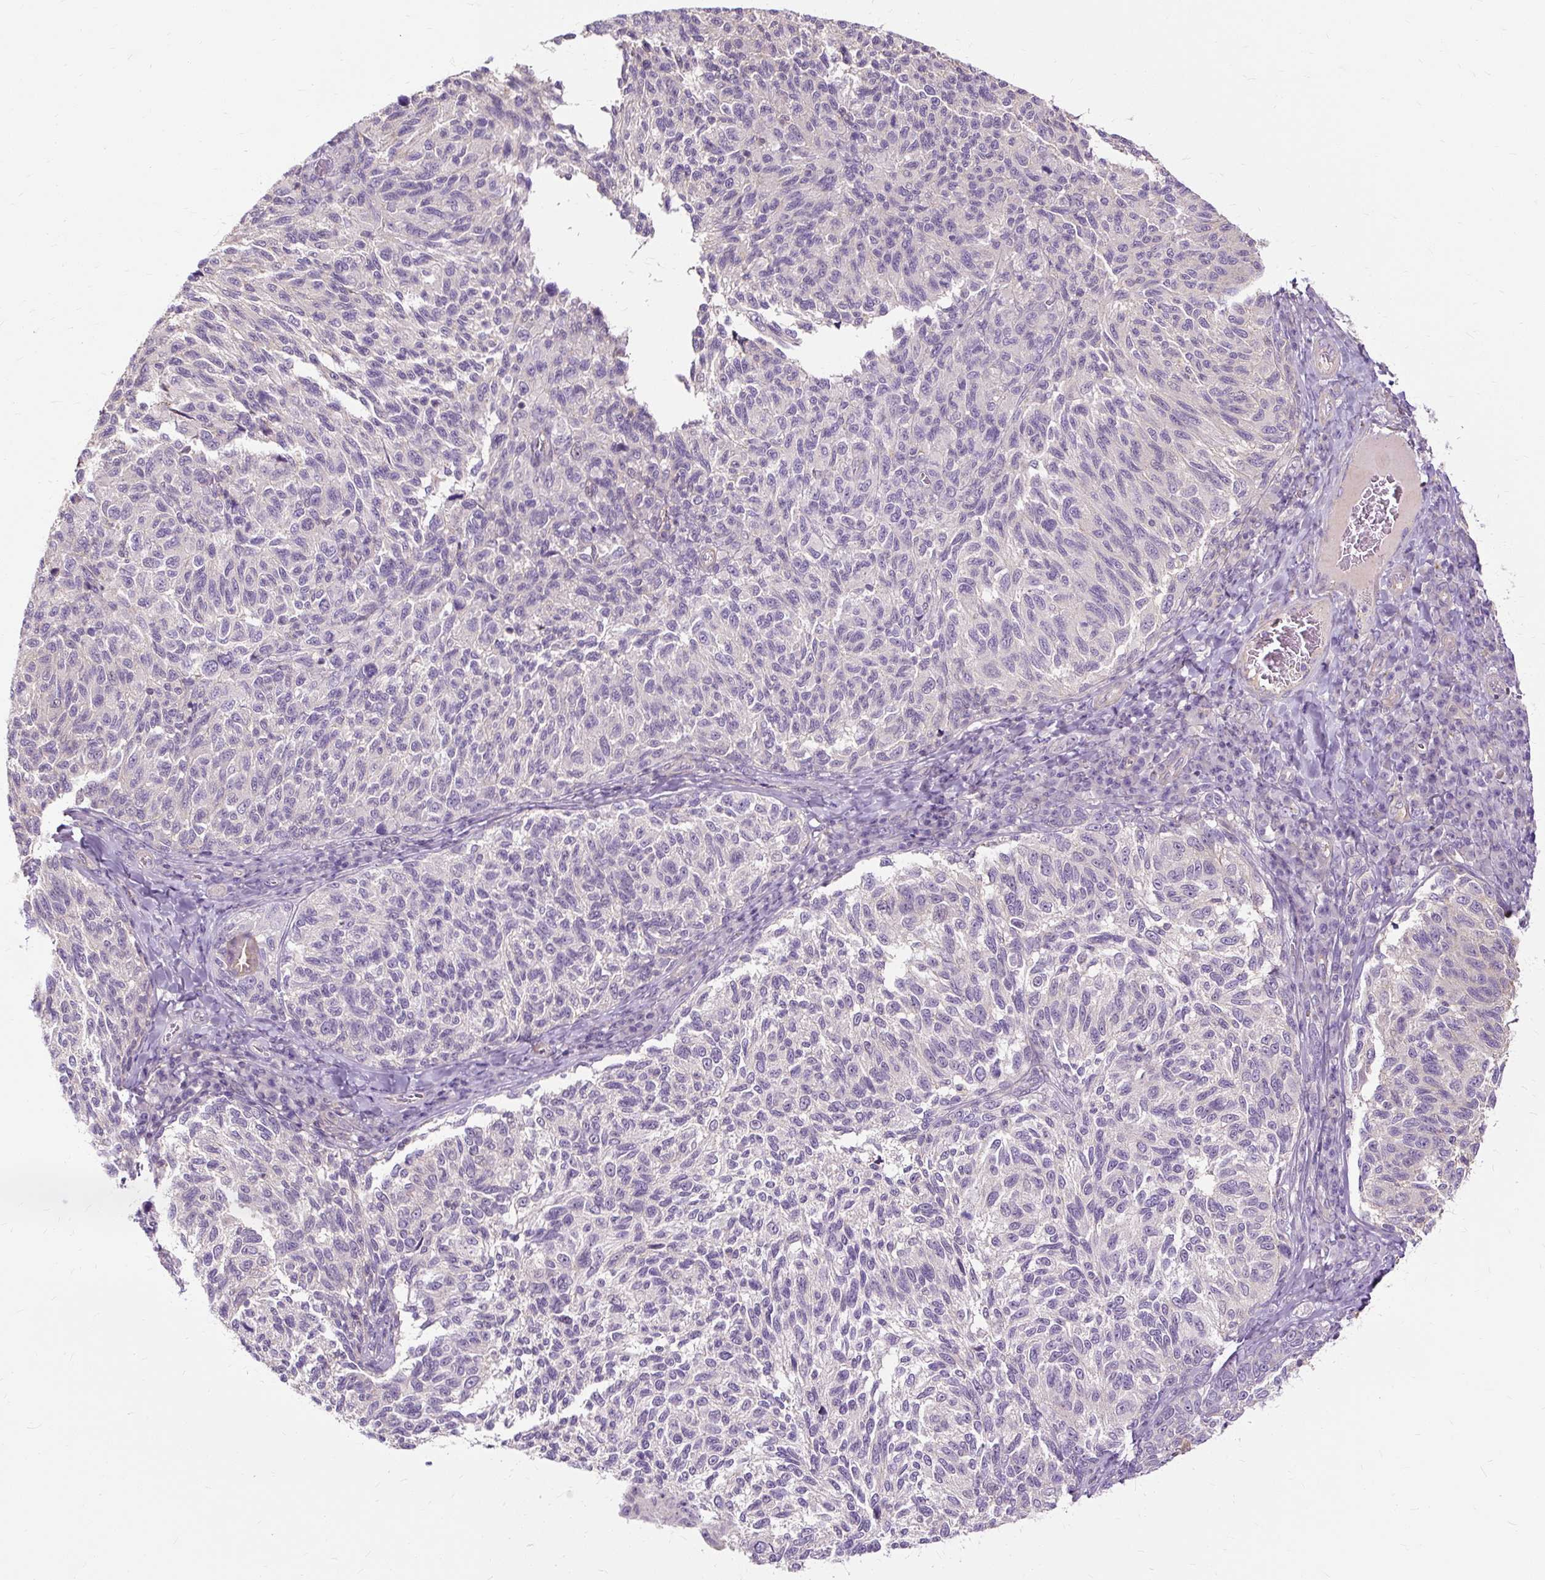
{"staining": {"intensity": "negative", "quantity": "none", "location": "none"}, "tissue": "melanoma", "cell_type": "Tumor cells", "image_type": "cancer", "snomed": [{"axis": "morphology", "description": "Malignant melanoma, NOS"}, {"axis": "topography", "description": "Skin"}], "caption": "This is an immunohistochemistry (IHC) micrograph of malignant melanoma. There is no expression in tumor cells.", "gene": "TSPAN8", "patient": {"sex": "female", "age": 73}}